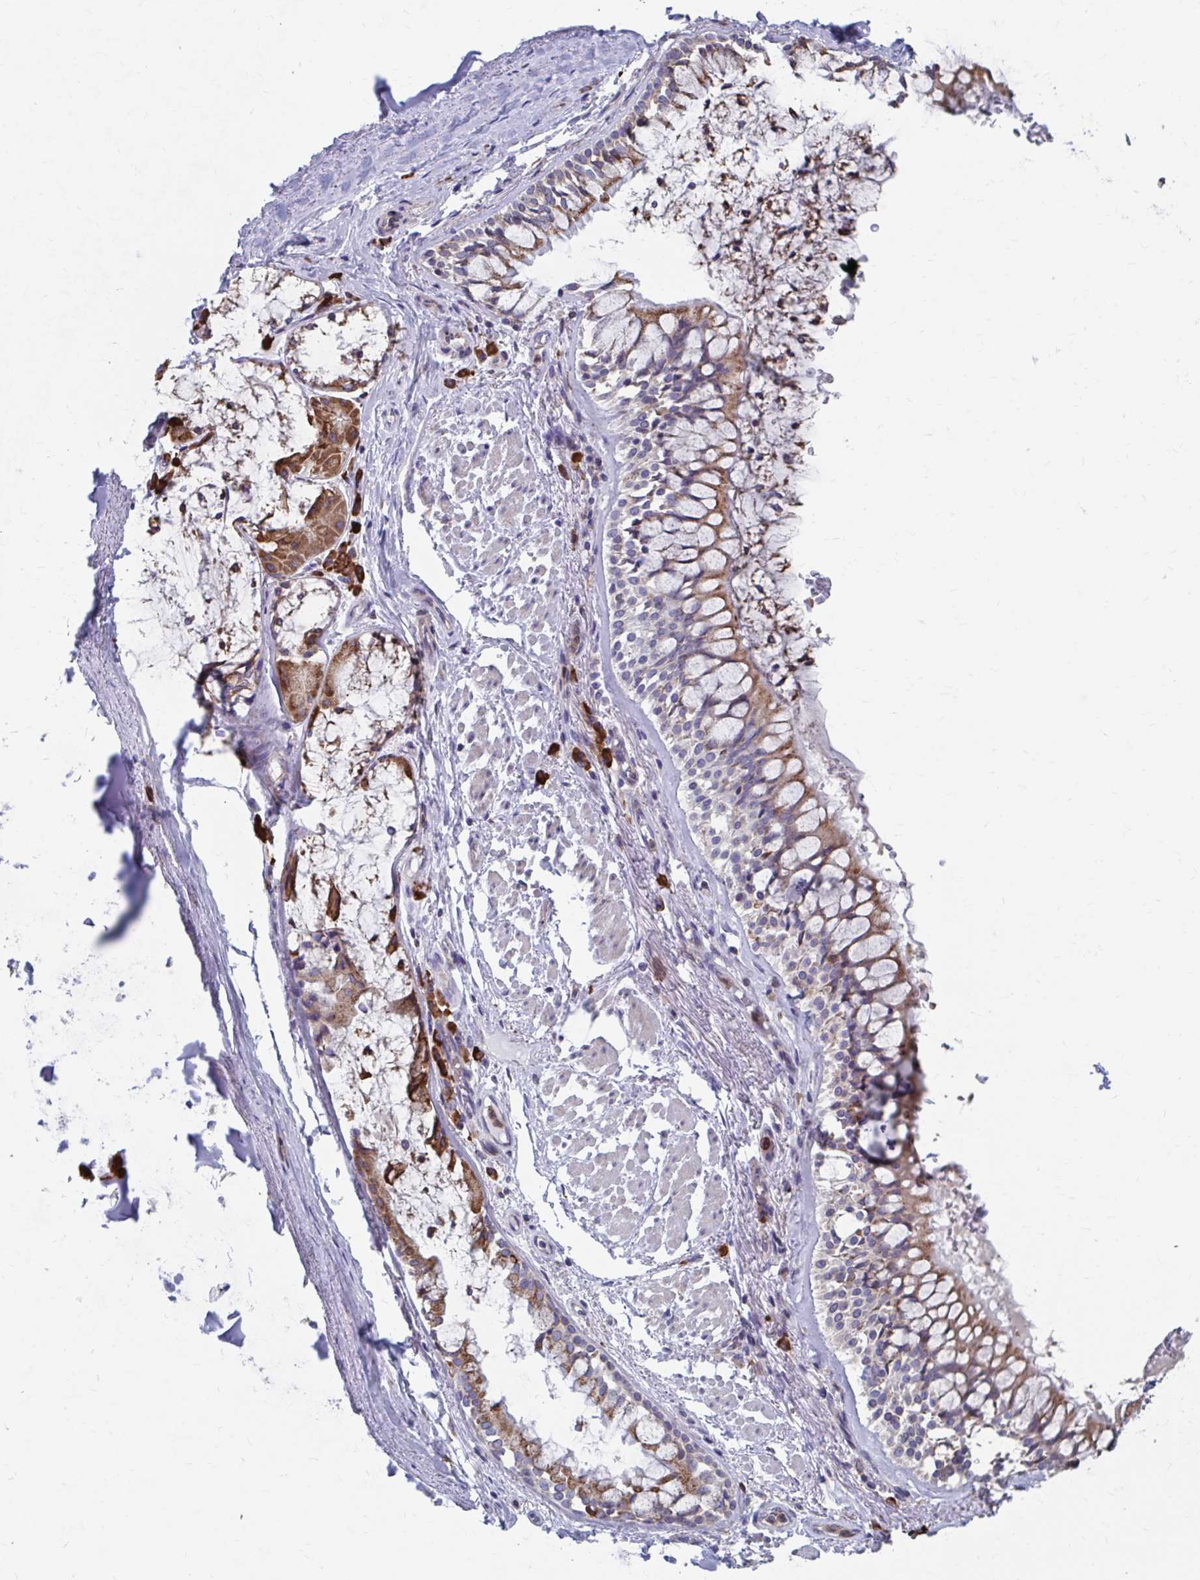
{"staining": {"intensity": "negative", "quantity": "none", "location": "none"}, "tissue": "adipose tissue", "cell_type": "Adipocytes", "image_type": "normal", "snomed": [{"axis": "morphology", "description": "Normal tissue, NOS"}, {"axis": "topography", "description": "Cartilage tissue"}, {"axis": "topography", "description": "Bronchus"}], "caption": "Histopathology image shows no protein staining in adipocytes of unremarkable adipose tissue.", "gene": "FKBP2", "patient": {"sex": "male", "age": 64}}